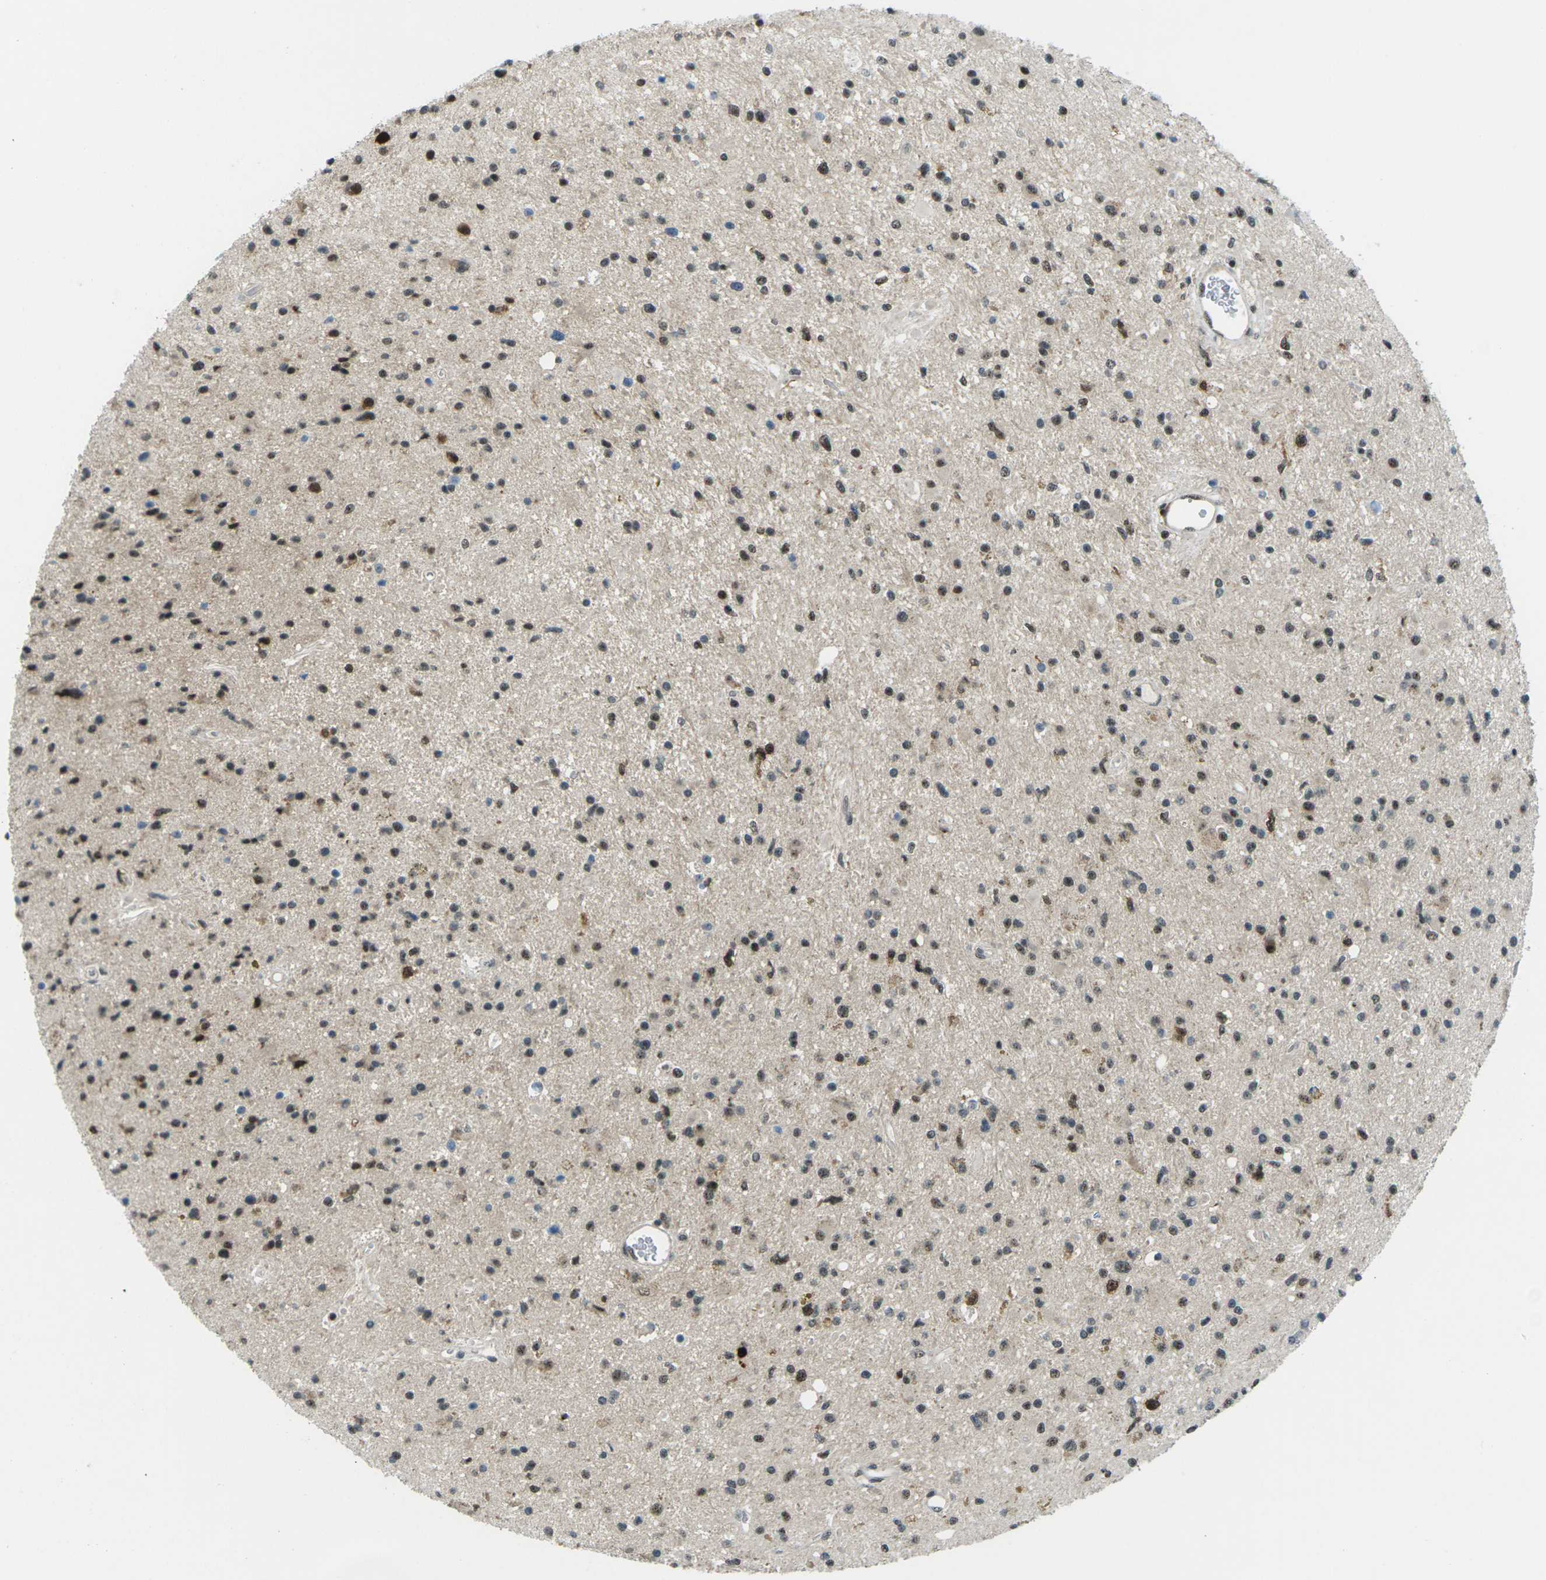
{"staining": {"intensity": "moderate", "quantity": ">75%", "location": "nuclear"}, "tissue": "glioma", "cell_type": "Tumor cells", "image_type": "cancer", "snomed": [{"axis": "morphology", "description": "Glioma, malignant, High grade"}, {"axis": "topography", "description": "Brain"}], "caption": "Malignant glioma (high-grade) stained with a brown dye shows moderate nuclear positive expression in about >75% of tumor cells.", "gene": "UBE2S", "patient": {"sex": "male", "age": 33}}